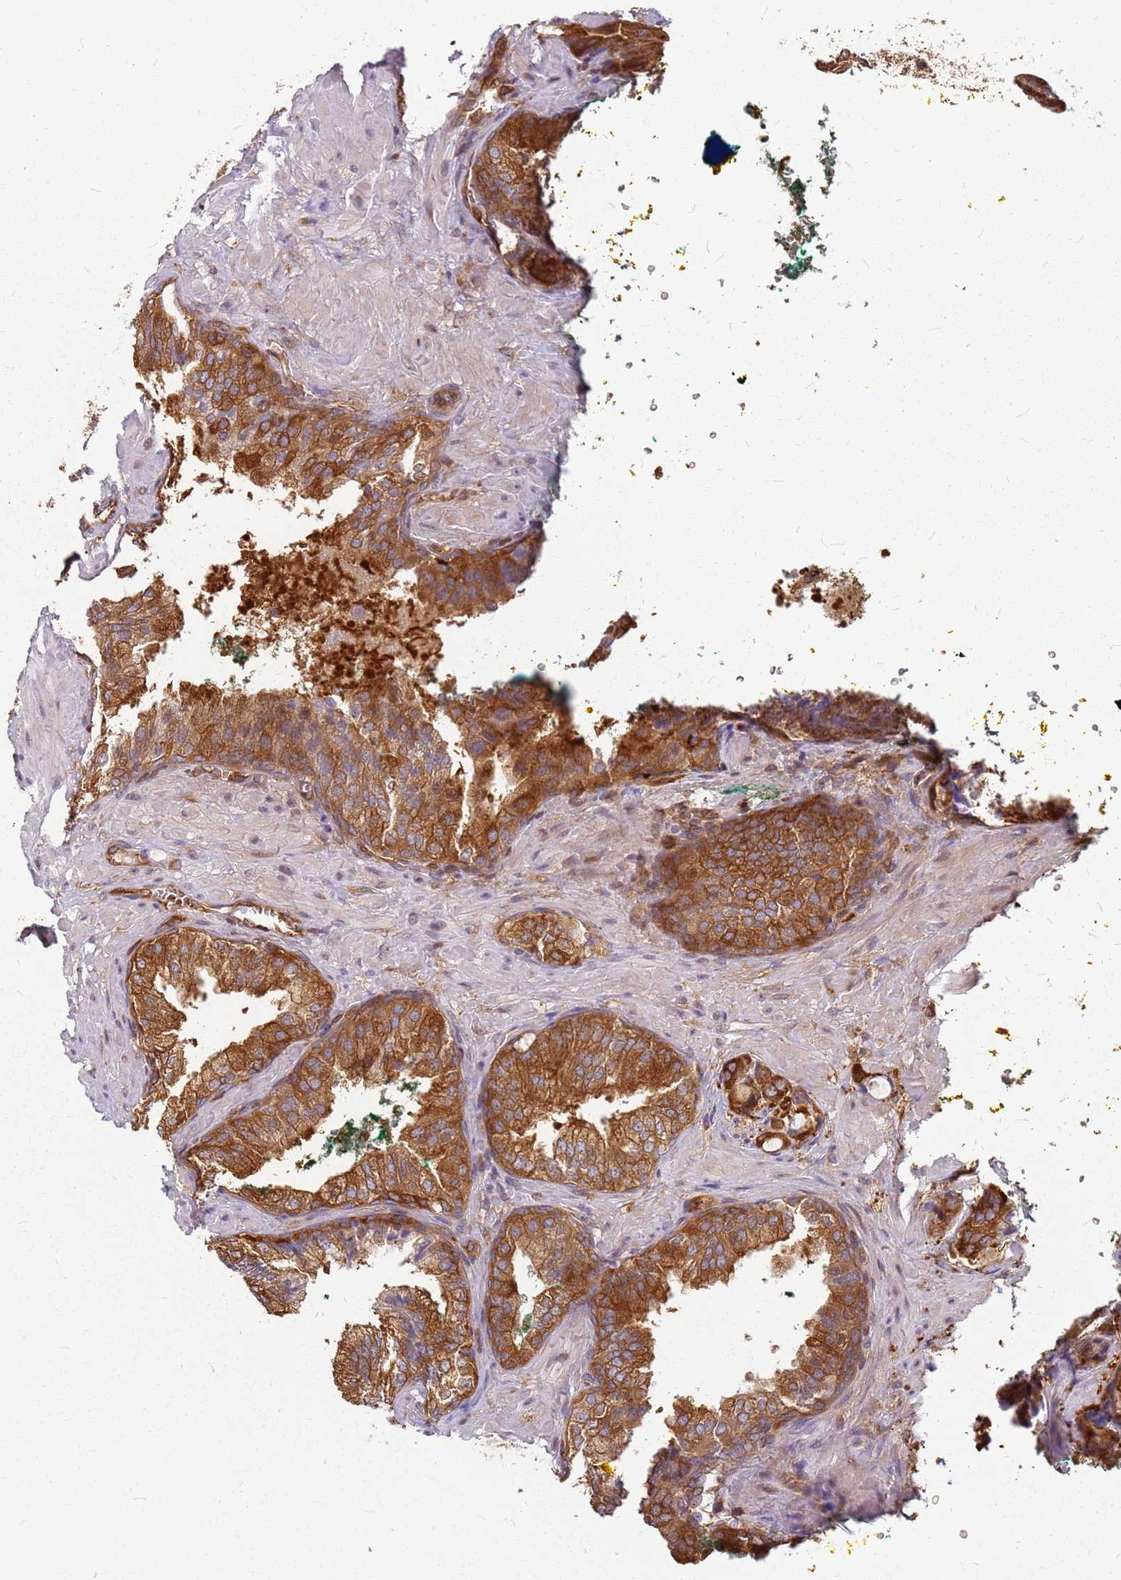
{"staining": {"intensity": "strong", "quantity": ">75%", "location": "cytoplasmic/membranous"}, "tissue": "prostate cancer", "cell_type": "Tumor cells", "image_type": "cancer", "snomed": [{"axis": "morphology", "description": "Adenocarcinoma, High grade"}, {"axis": "topography", "description": "Prostate"}], "caption": "IHC photomicrograph of neoplastic tissue: human adenocarcinoma (high-grade) (prostate) stained using immunohistochemistry exhibits high levels of strong protein expression localized specifically in the cytoplasmic/membranous of tumor cells, appearing as a cytoplasmic/membranous brown color.", "gene": "HDX", "patient": {"sex": "male", "age": 59}}